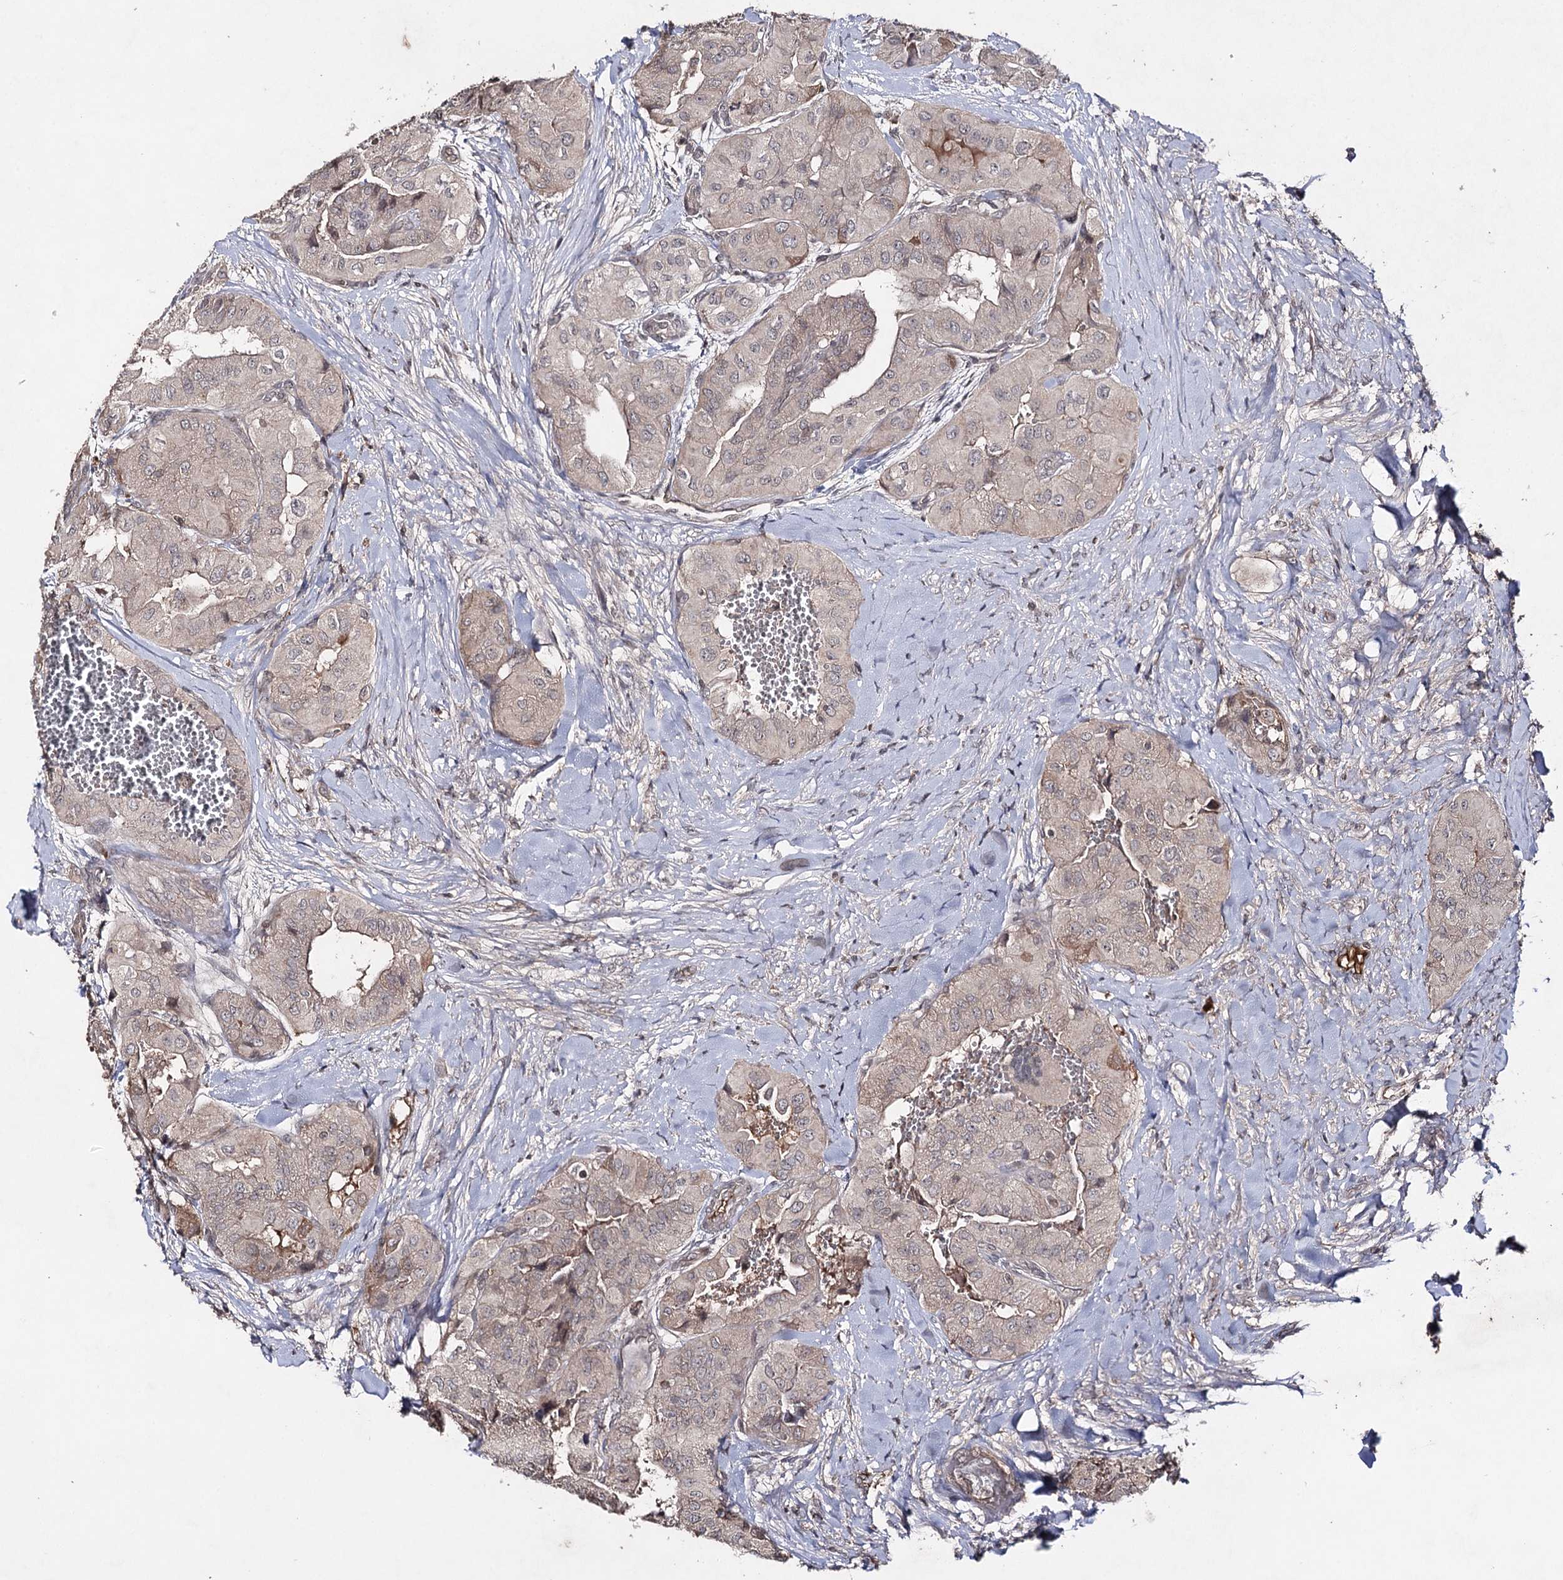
{"staining": {"intensity": "weak", "quantity": "<25%", "location": "cytoplasmic/membranous"}, "tissue": "thyroid cancer", "cell_type": "Tumor cells", "image_type": "cancer", "snomed": [{"axis": "morphology", "description": "Papillary adenocarcinoma, NOS"}, {"axis": "topography", "description": "Thyroid gland"}], "caption": "Immunohistochemistry of thyroid papillary adenocarcinoma shows no positivity in tumor cells. (Stains: DAB IHC with hematoxylin counter stain, Microscopy: brightfield microscopy at high magnification).", "gene": "SYNGR3", "patient": {"sex": "female", "age": 59}}